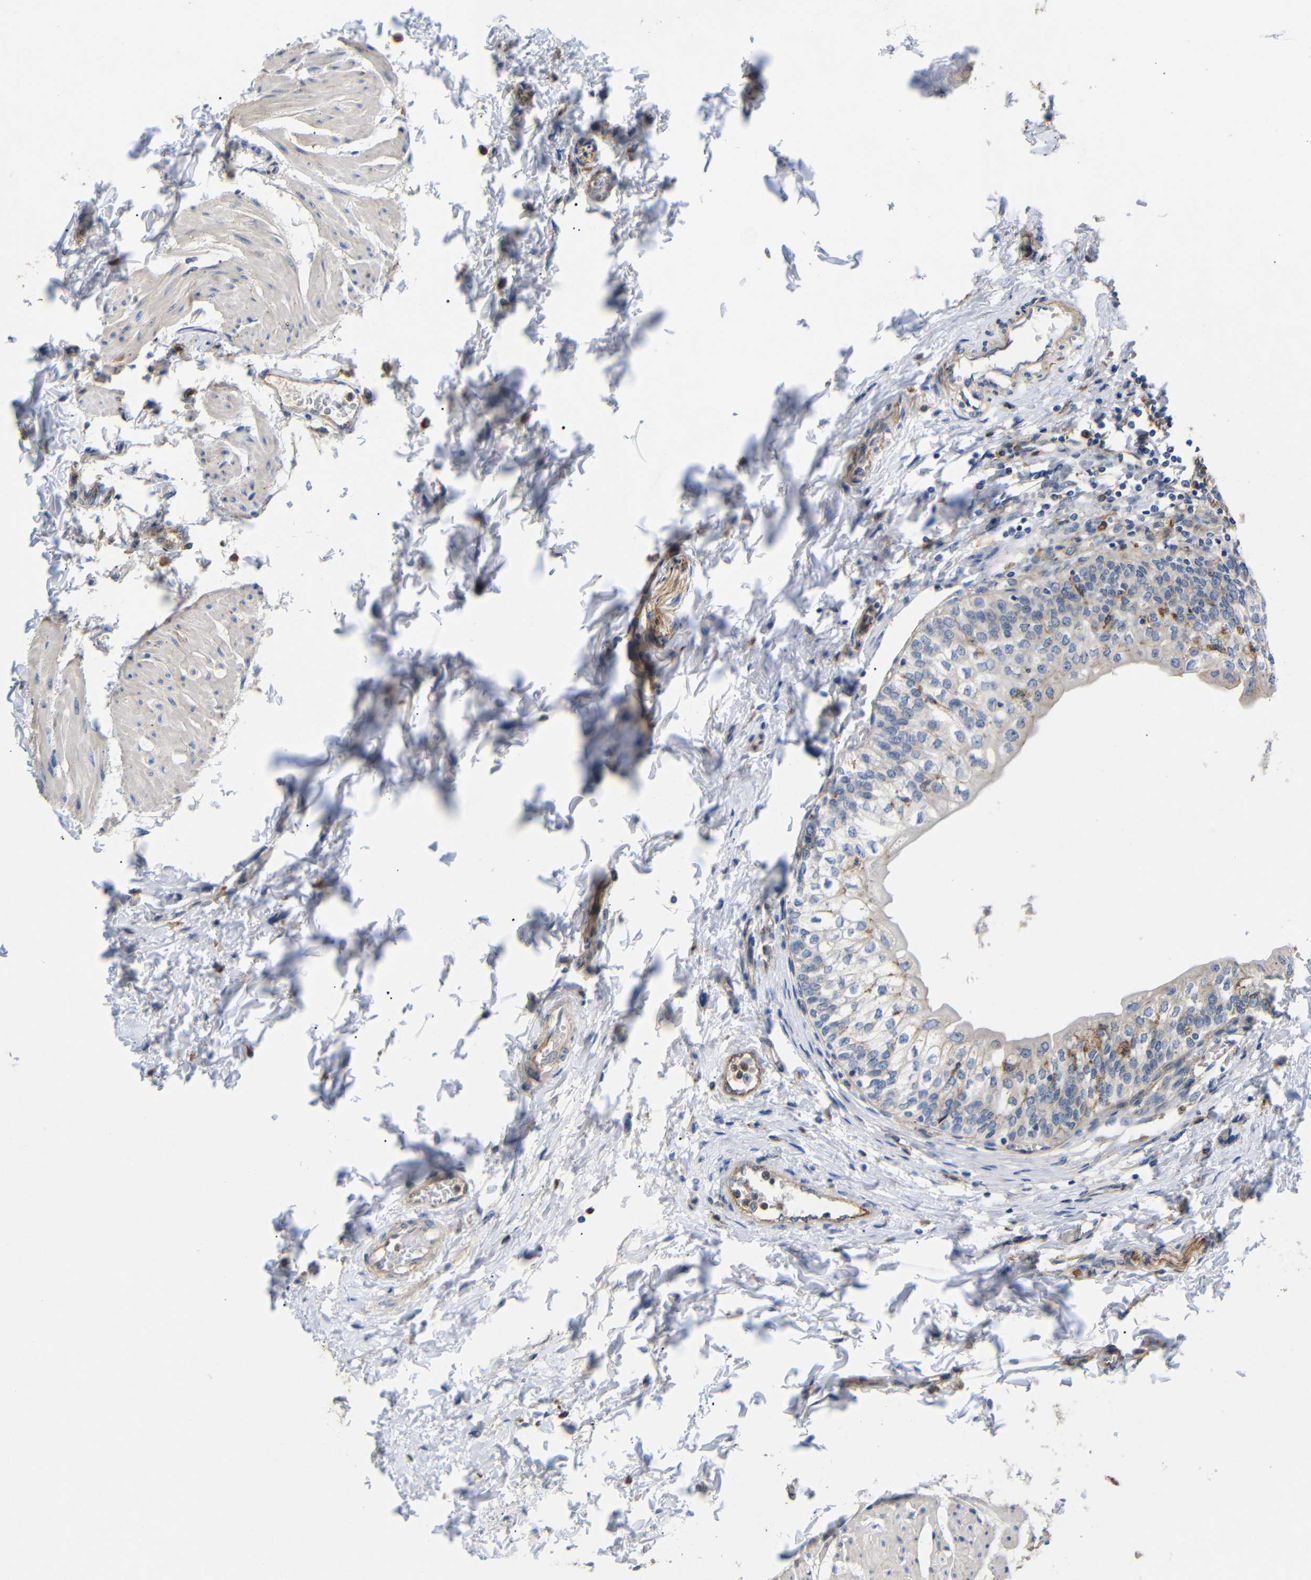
{"staining": {"intensity": "moderate", "quantity": "<25%", "location": "cytoplasmic/membranous"}, "tissue": "urinary bladder", "cell_type": "Urothelial cells", "image_type": "normal", "snomed": [{"axis": "morphology", "description": "Normal tissue, NOS"}, {"axis": "topography", "description": "Urinary bladder"}], "caption": "Immunohistochemistry of benign urinary bladder displays low levels of moderate cytoplasmic/membranous staining in about <25% of urothelial cells. (brown staining indicates protein expression, while blue staining denotes nuclei).", "gene": "SDCBP", "patient": {"sex": "male", "age": 55}}